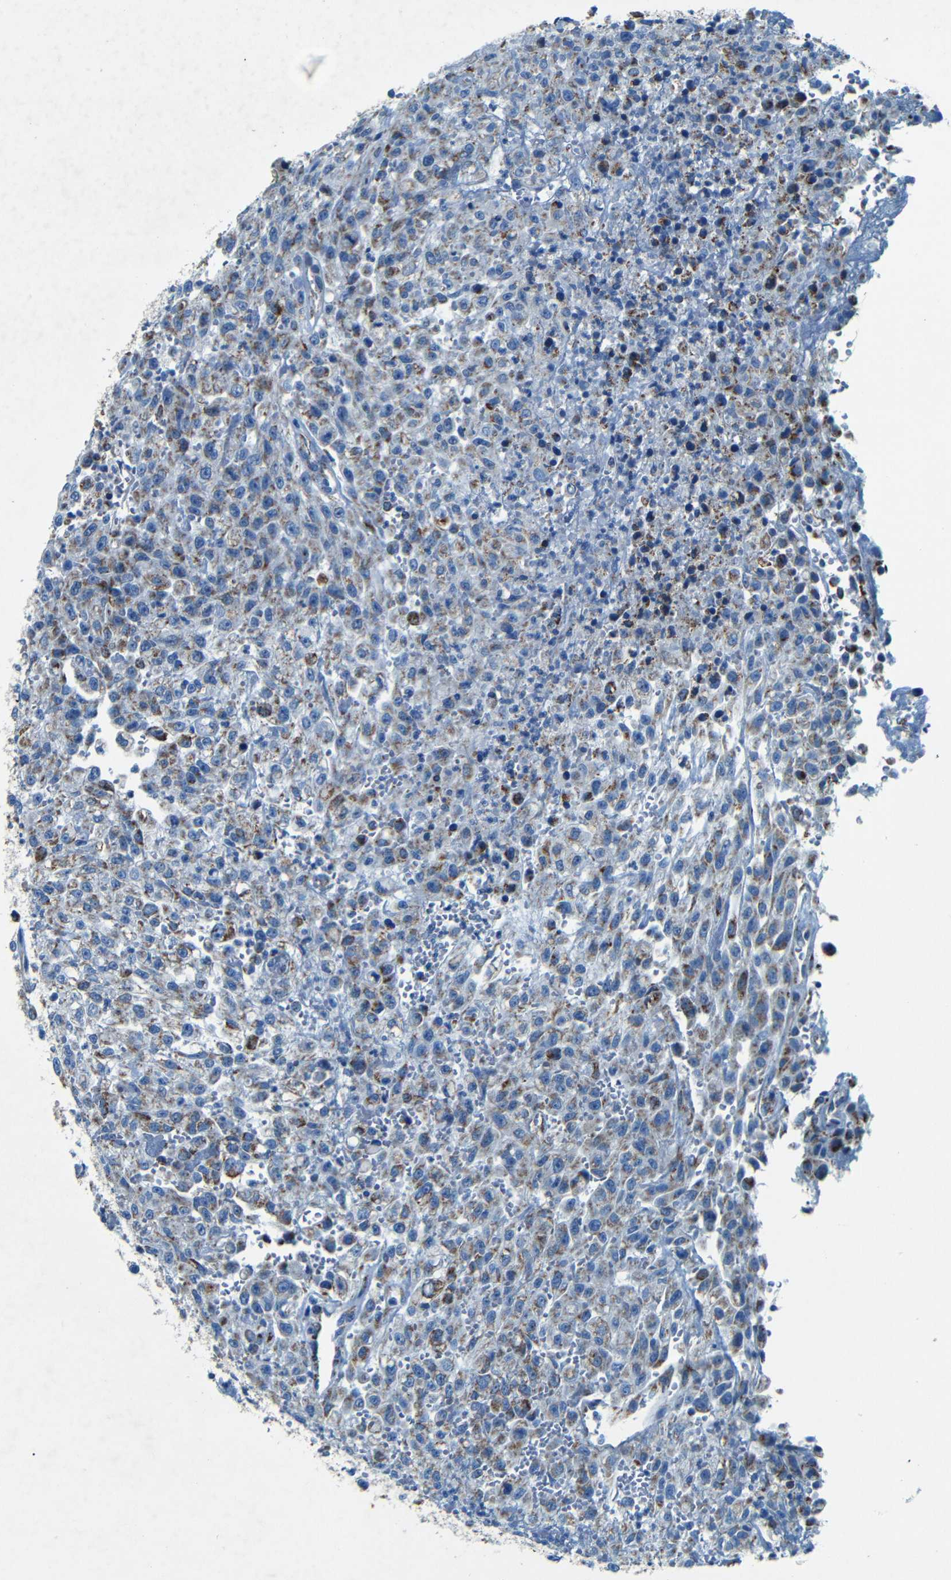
{"staining": {"intensity": "moderate", "quantity": "25%-75%", "location": "cytoplasmic/membranous"}, "tissue": "urothelial cancer", "cell_type": "Tumor cells", "image_type": "cancer", "snomed": [{"axis": "morphology", "description": "Urothelial carcinoma, High grade"}, {"axis": "topography", "description": "Urinary bladder"}], "caption": "Protein analysis of urothelial cancer tissue shows moderate cytoplasmic/membranous positivity in about 25%-75% of tumor cells. The protein of interest is shown in brown color, while the nuclei are stained blue.", "gene": "WSCD2", "patient": {"sex": "male", "age": 46}}